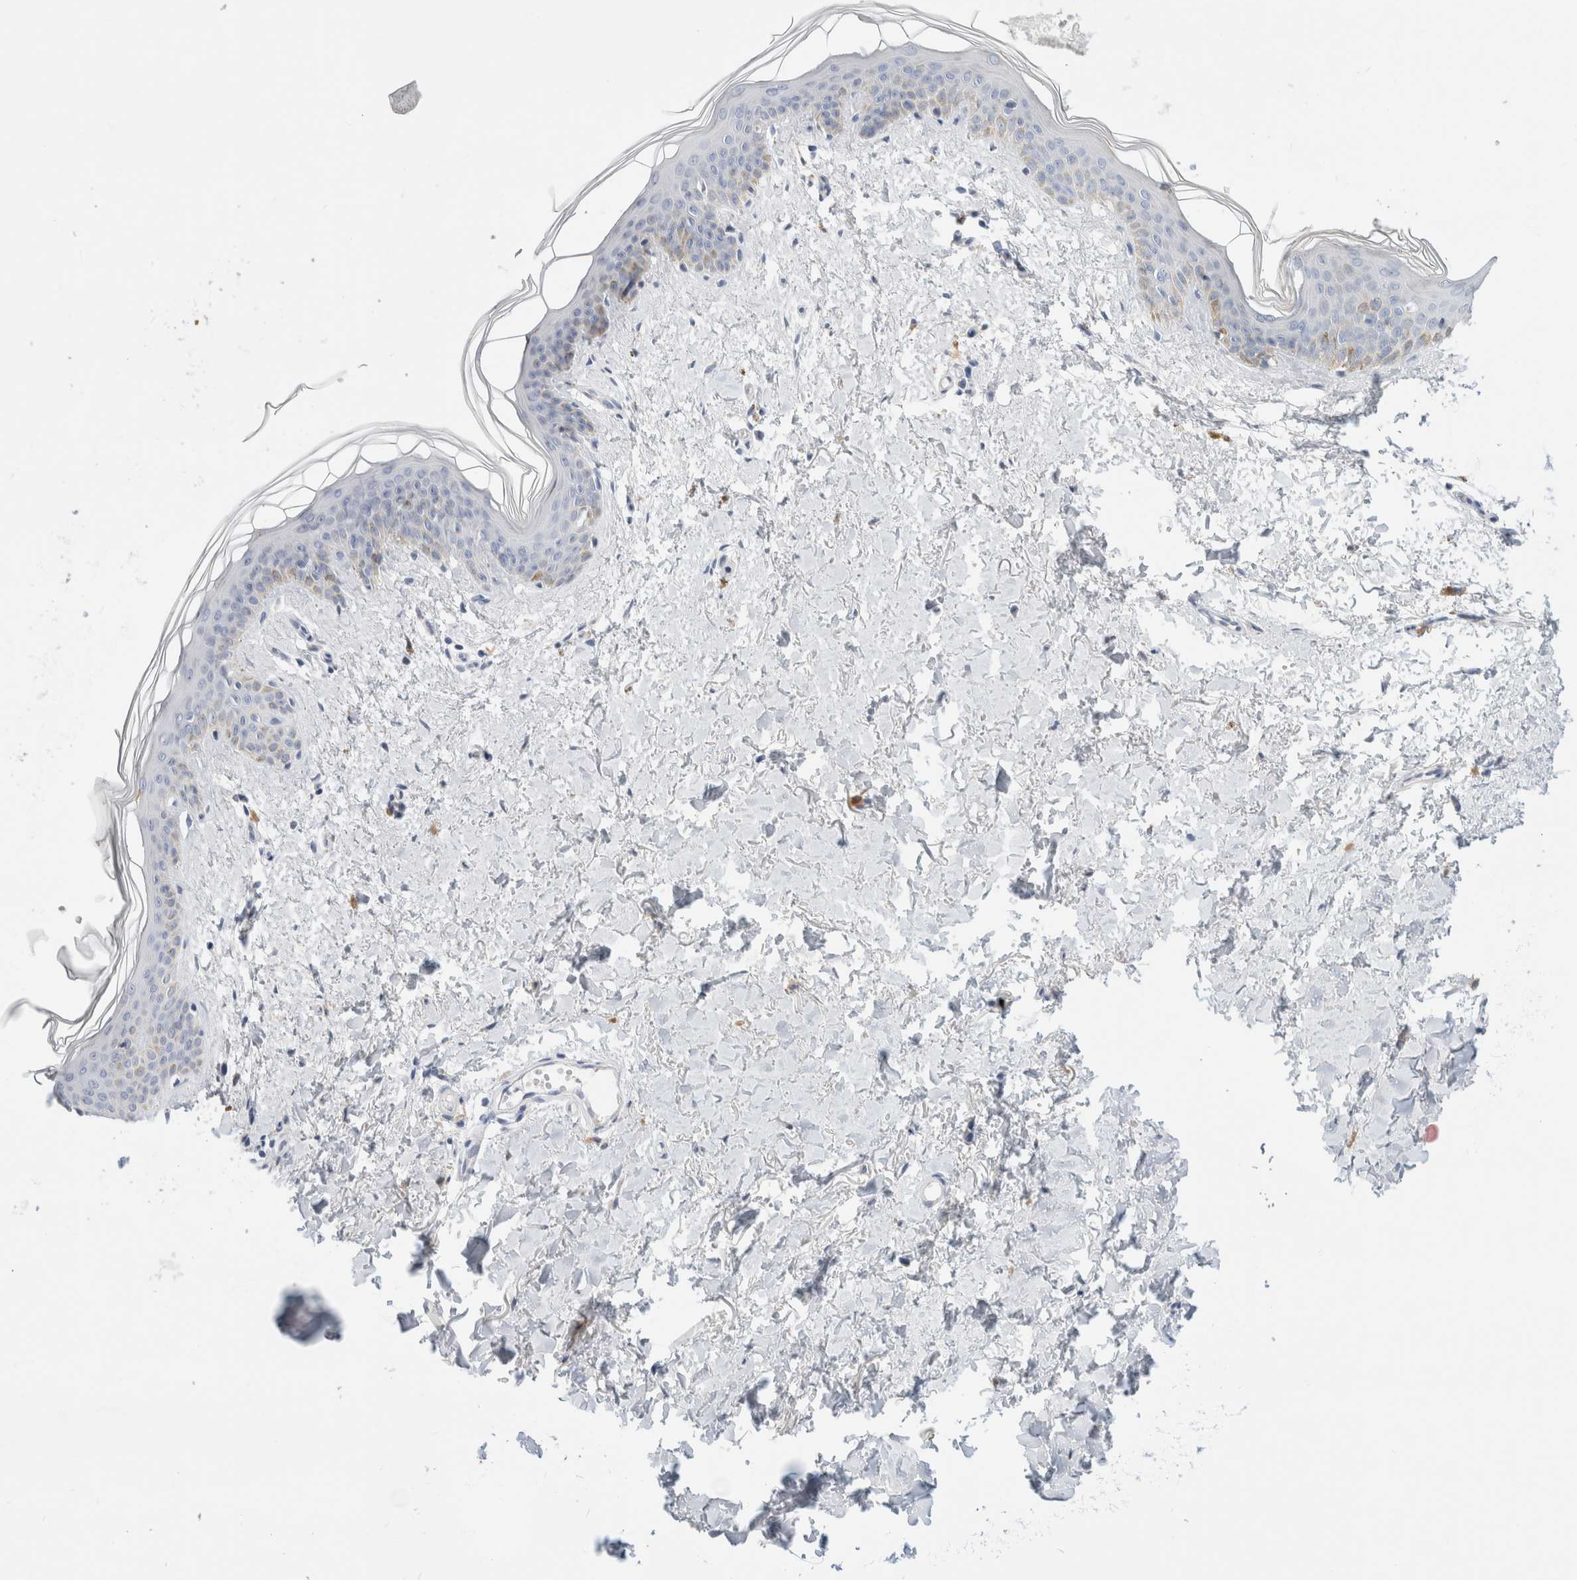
{"staining": {"intensity": "negative", "quantity": "none", "location": "none"}, "tissue": "skin", "cell_type": "Fibroblasts", "image_type": "normal", "snomed": [{"axis": "morphology", "description": "Normal tissue, NOS"}, {"axis": "topography", "description": "Skin"}], "caption": "Immunohistochemical staining of unremarkable skin displays no significant positivity in fibroblasts. (DAB immunohistochemistry (IHC) with hematoxylin counter stain).", "gene": "GADD45G", "patient": {"sex": "female", "age": 46}}